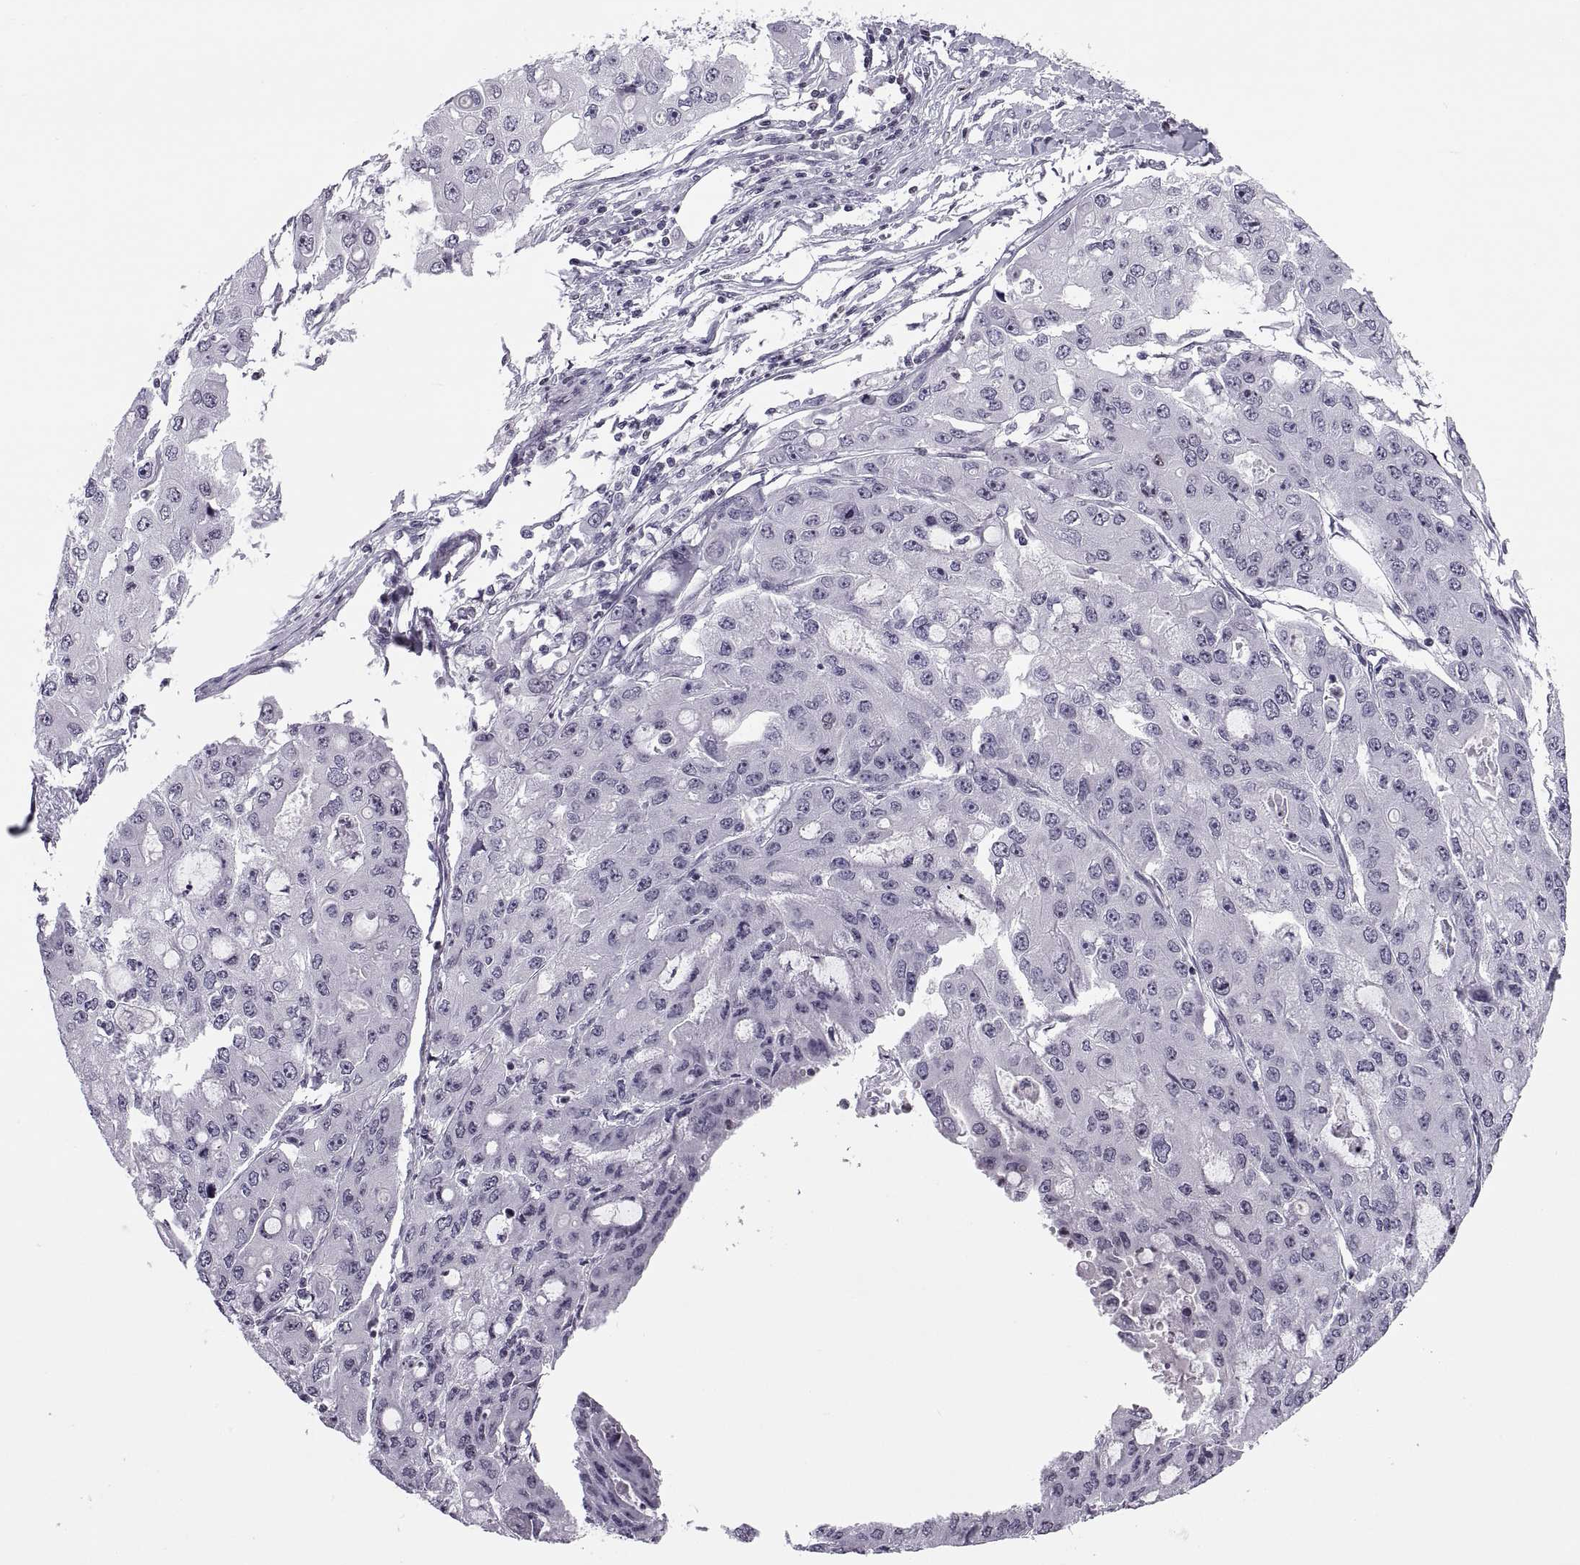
{"staining": {"intensity": "negative", "quantity": "none", "location": "none"}, "tissue": "ovarian cancer", "cell_type": "Tumor cells", "image_type": "cancer", "snomed": [{"axis": "morphology", "description": "Cystadenocarcinoma, serous, NOS"}, {"axis": "topography", "description": "Ovary"}], "caption": "Immunohistochemical staining of ovarian cancer displays no significant positivity in tumor cells. The staining is performed using DAB (3,3'-diaminobenzidine) brown chromogen with nuclei counter-stained in using hematoxylin.", "gene": "H1-8", "patient": {"sex": "female", "age": 56}}